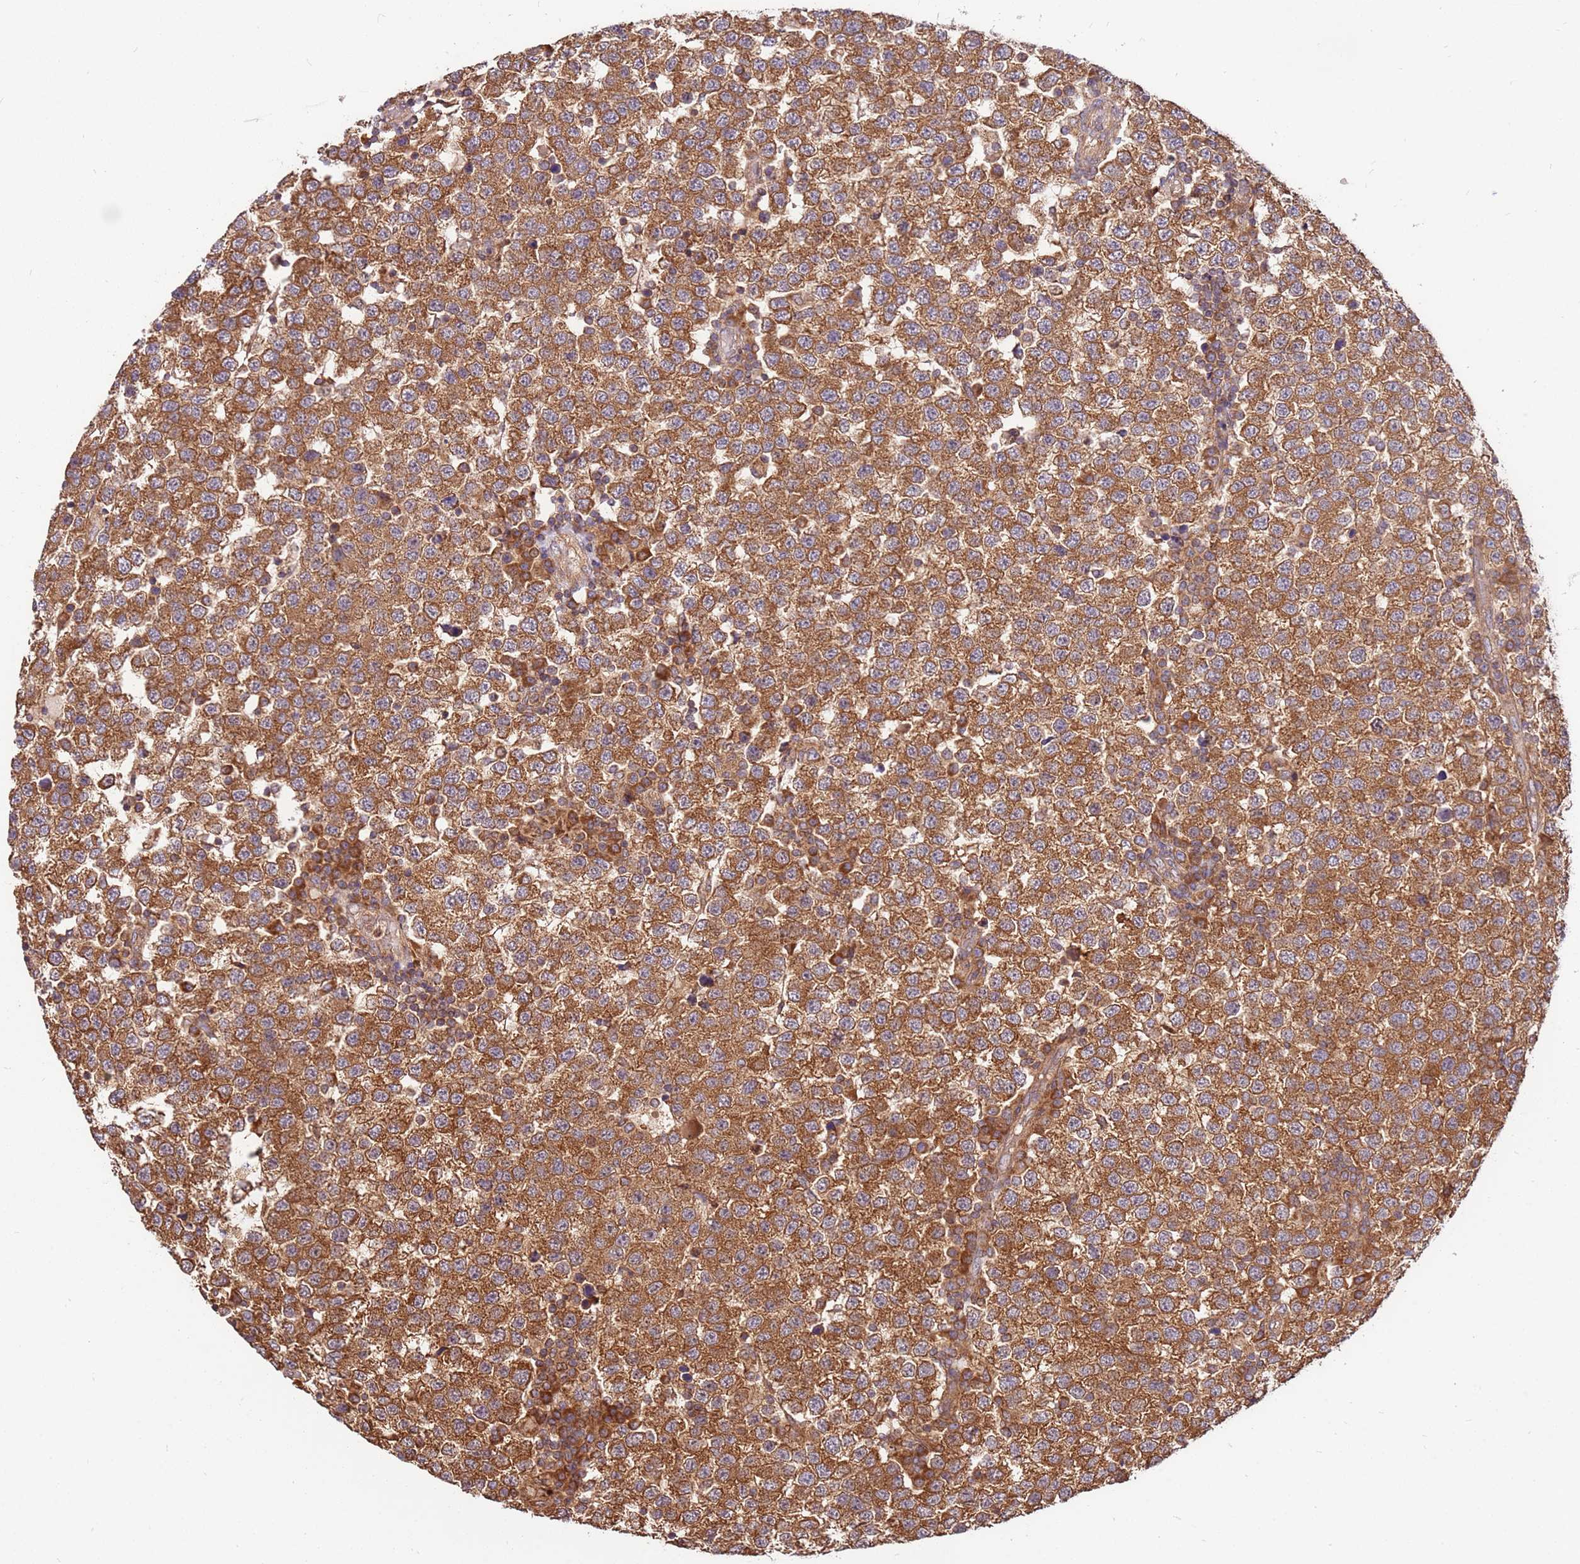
{"staining": {"intensity": "moderate", "quantity": ">75%", "location": "cytoplasmic/membranous"}, "tissue": "testis cancer", "cell_type": "Tumor cells", "image_type": "cancer", "snomed": [{"axis": "morphology", "description": "Seminoma, NOS"}, {"axis": "topography", "description": "Testis"}], "caption": "Immunohistochemical staining of seminoma (testis) demonstrates medium levels of moderate cytoplasmic/membranous protein staining in approximately >75% of tumor cells. (DAB IHC with brightfield microscopy, high magnification).", "gene": "SLC44A5", "patient": {"sex": "male", "age": 34}}